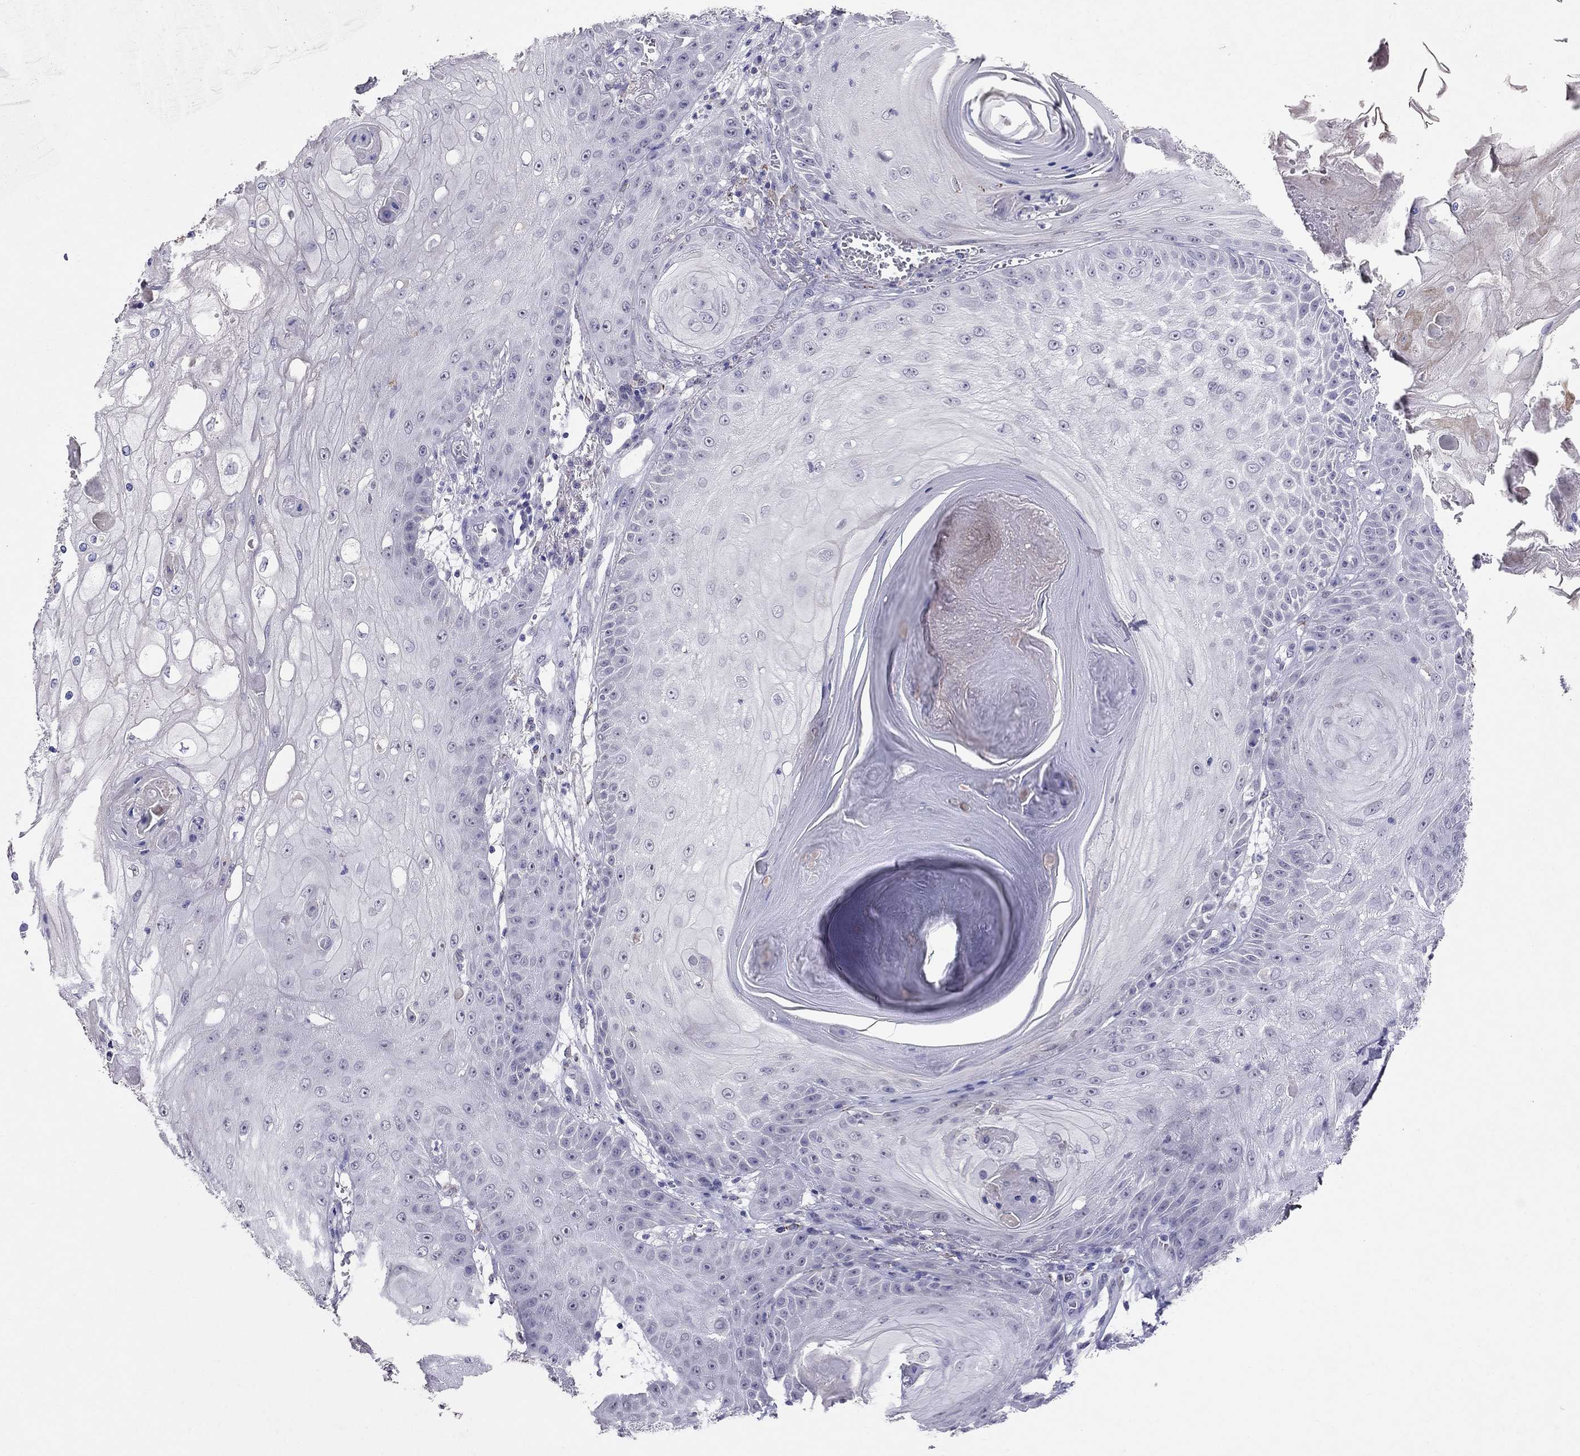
{"staining": {"intensity": "negative", "quantity": "none", "location": "none"}, "tissue": "skin cancer", "cell_type": "Tumor cells", "image_type": "cancer", "snomed": [{"axis": "morphology", "description": "Squamous cell carcinoma, NOS"}, {"axis": "topography", "description": "Skin"}], "caption": "Skin cancer (squamous cell carcinoma) was stained to show a protein in brown. There is no significant positivity in tumor cells.", "gene": "MYO3B", "patient": {"sex": "male", "age": 70}}